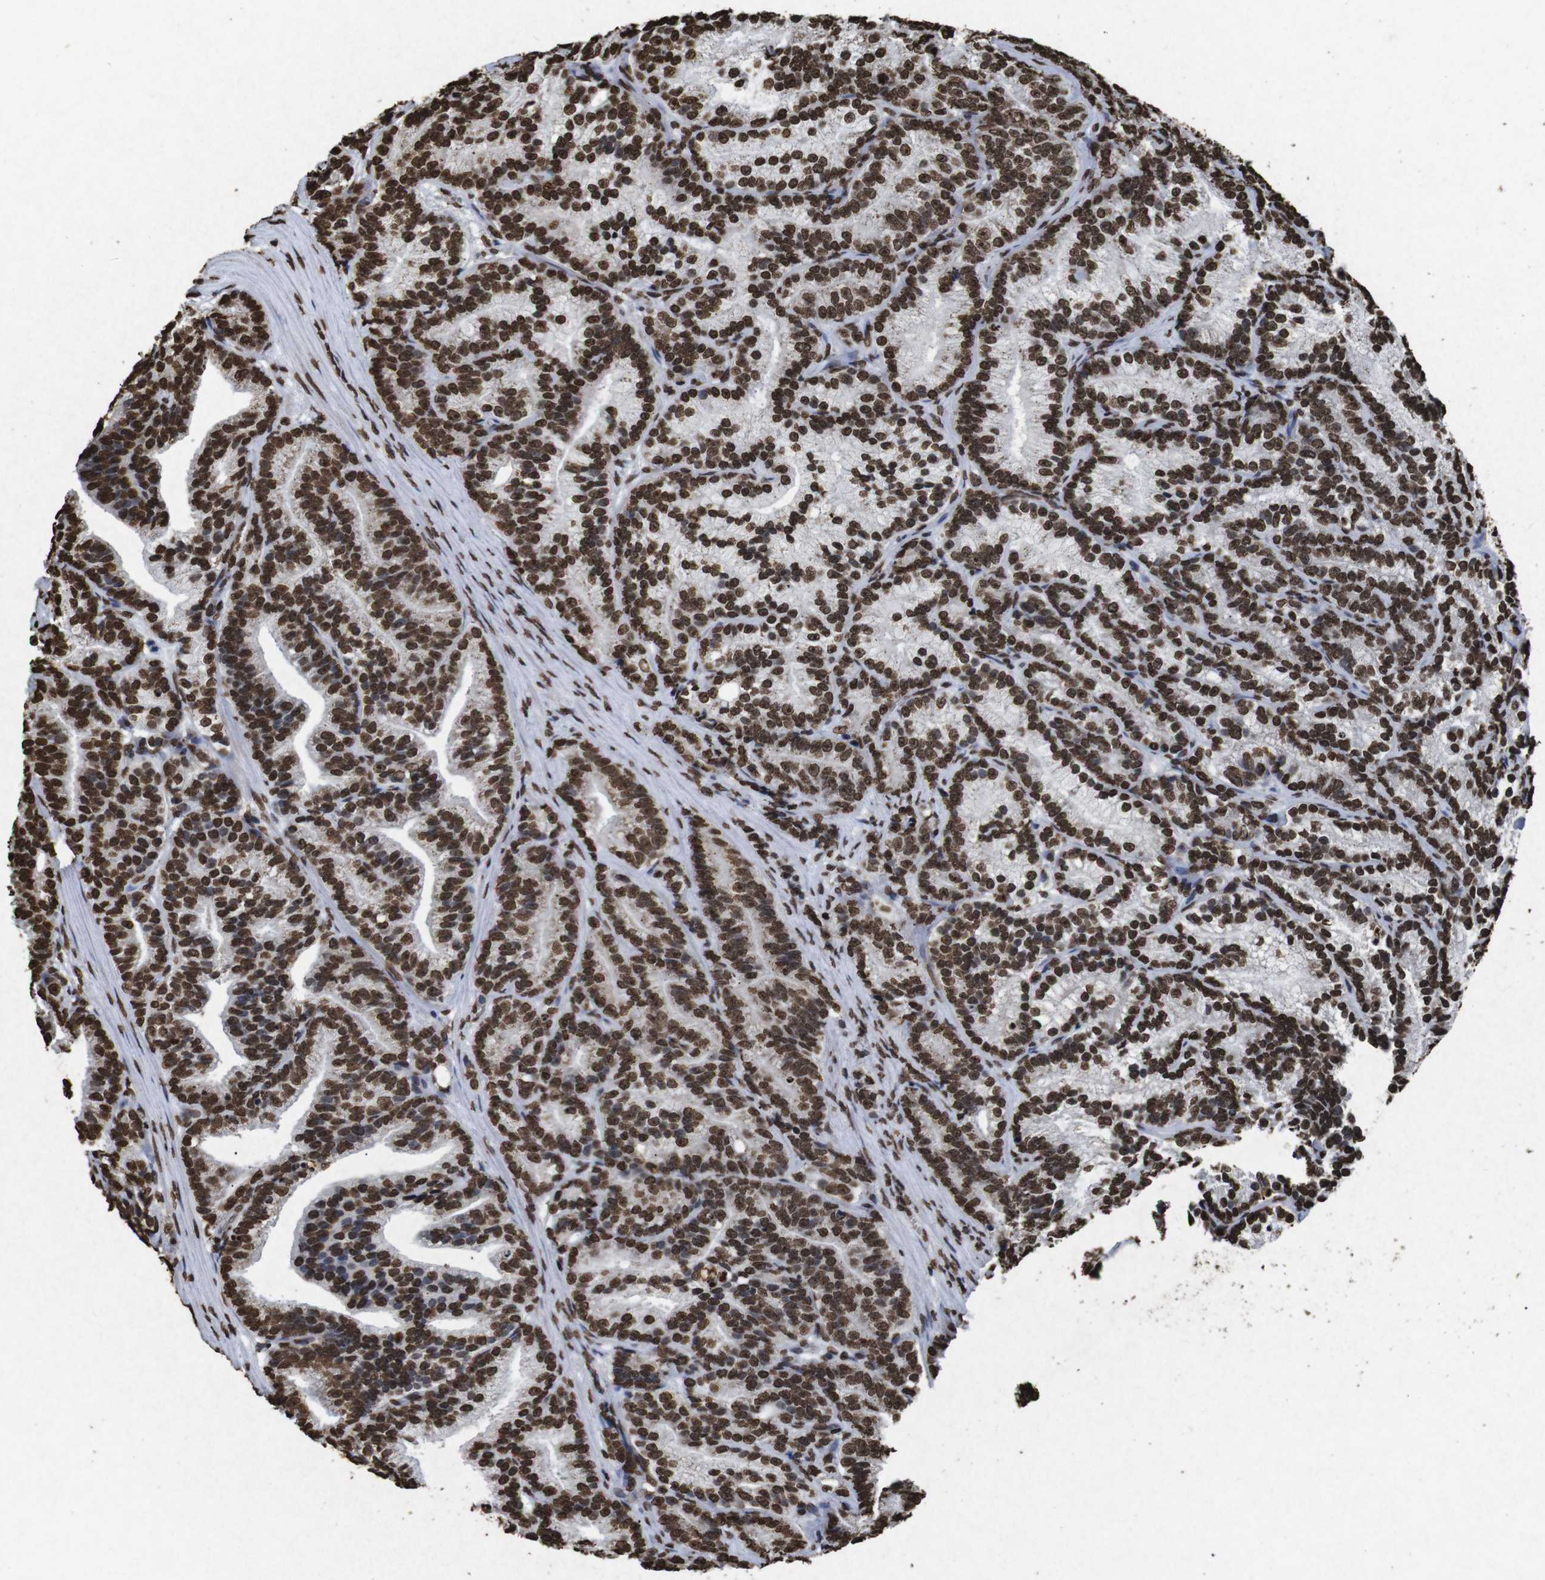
{"staining": {"intensity": "strong", "quantity": ">75%", "location": "nuclear"}, "tissue": "prostate cancer", "cell_type": "Tumor cells", "image_type": "cancer", "snomed": [{"axis": "morphology", "description": "Adenocarcinoma, Low grade"}, {"axis": "topography", "description": "Prostate"}], "caption": "DAB (3,3'-diaminobenzidine) immunohistochemical staining of human prostate adenocarcinoma (low-grade) shows strong nuclear protein staining in about >75% of tumor cells. (DAB (3,3'-diaminobenzidine) = brown stain, brightfield microscopy at high magnification).", "gene": "MDM2", "patient": {"sex": "male", "age": 89}}